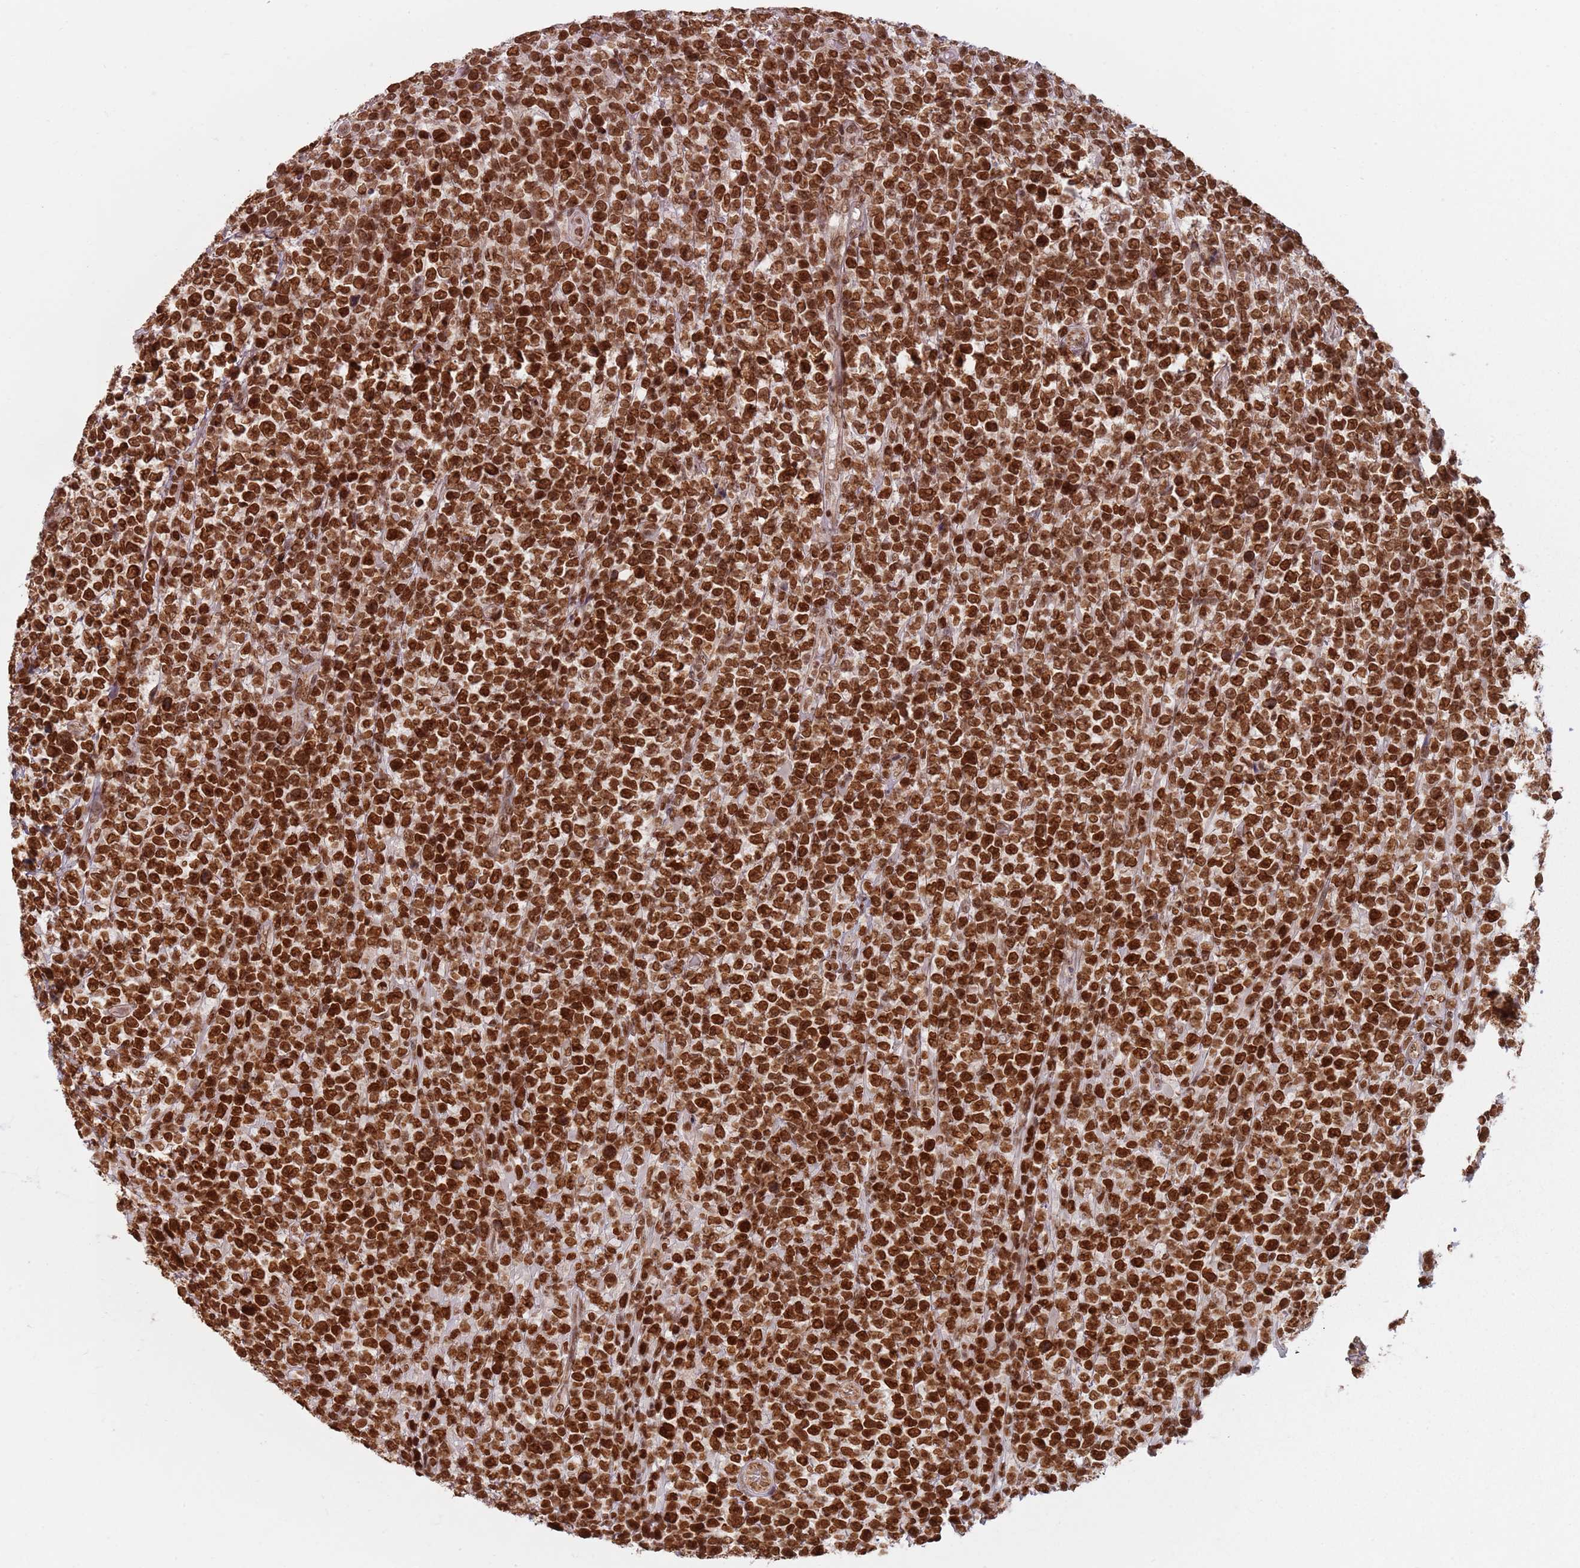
{"staining": {"intensity": "strong", "quantity": ">75%", "location": "nuclear"}, "tissue": "lymphoma", "cell_type": "Tumor cells", "image_type": "cancer", "snomed": [{"axis": "morphology", "description": "Malignant lymphoma, non-Hodgkin's type, High grade"}, {"axis": "topography", "description": "Soft tissue"}], "caption": "Protein analysis of malignant lymphoma, non-Hodgkin's type (high-grade) tissue exhibits strong nuclear positivity in about >75% of tumor cells.", "gene": "NUP50", "patient": {"sex": "female", "age": 56}}